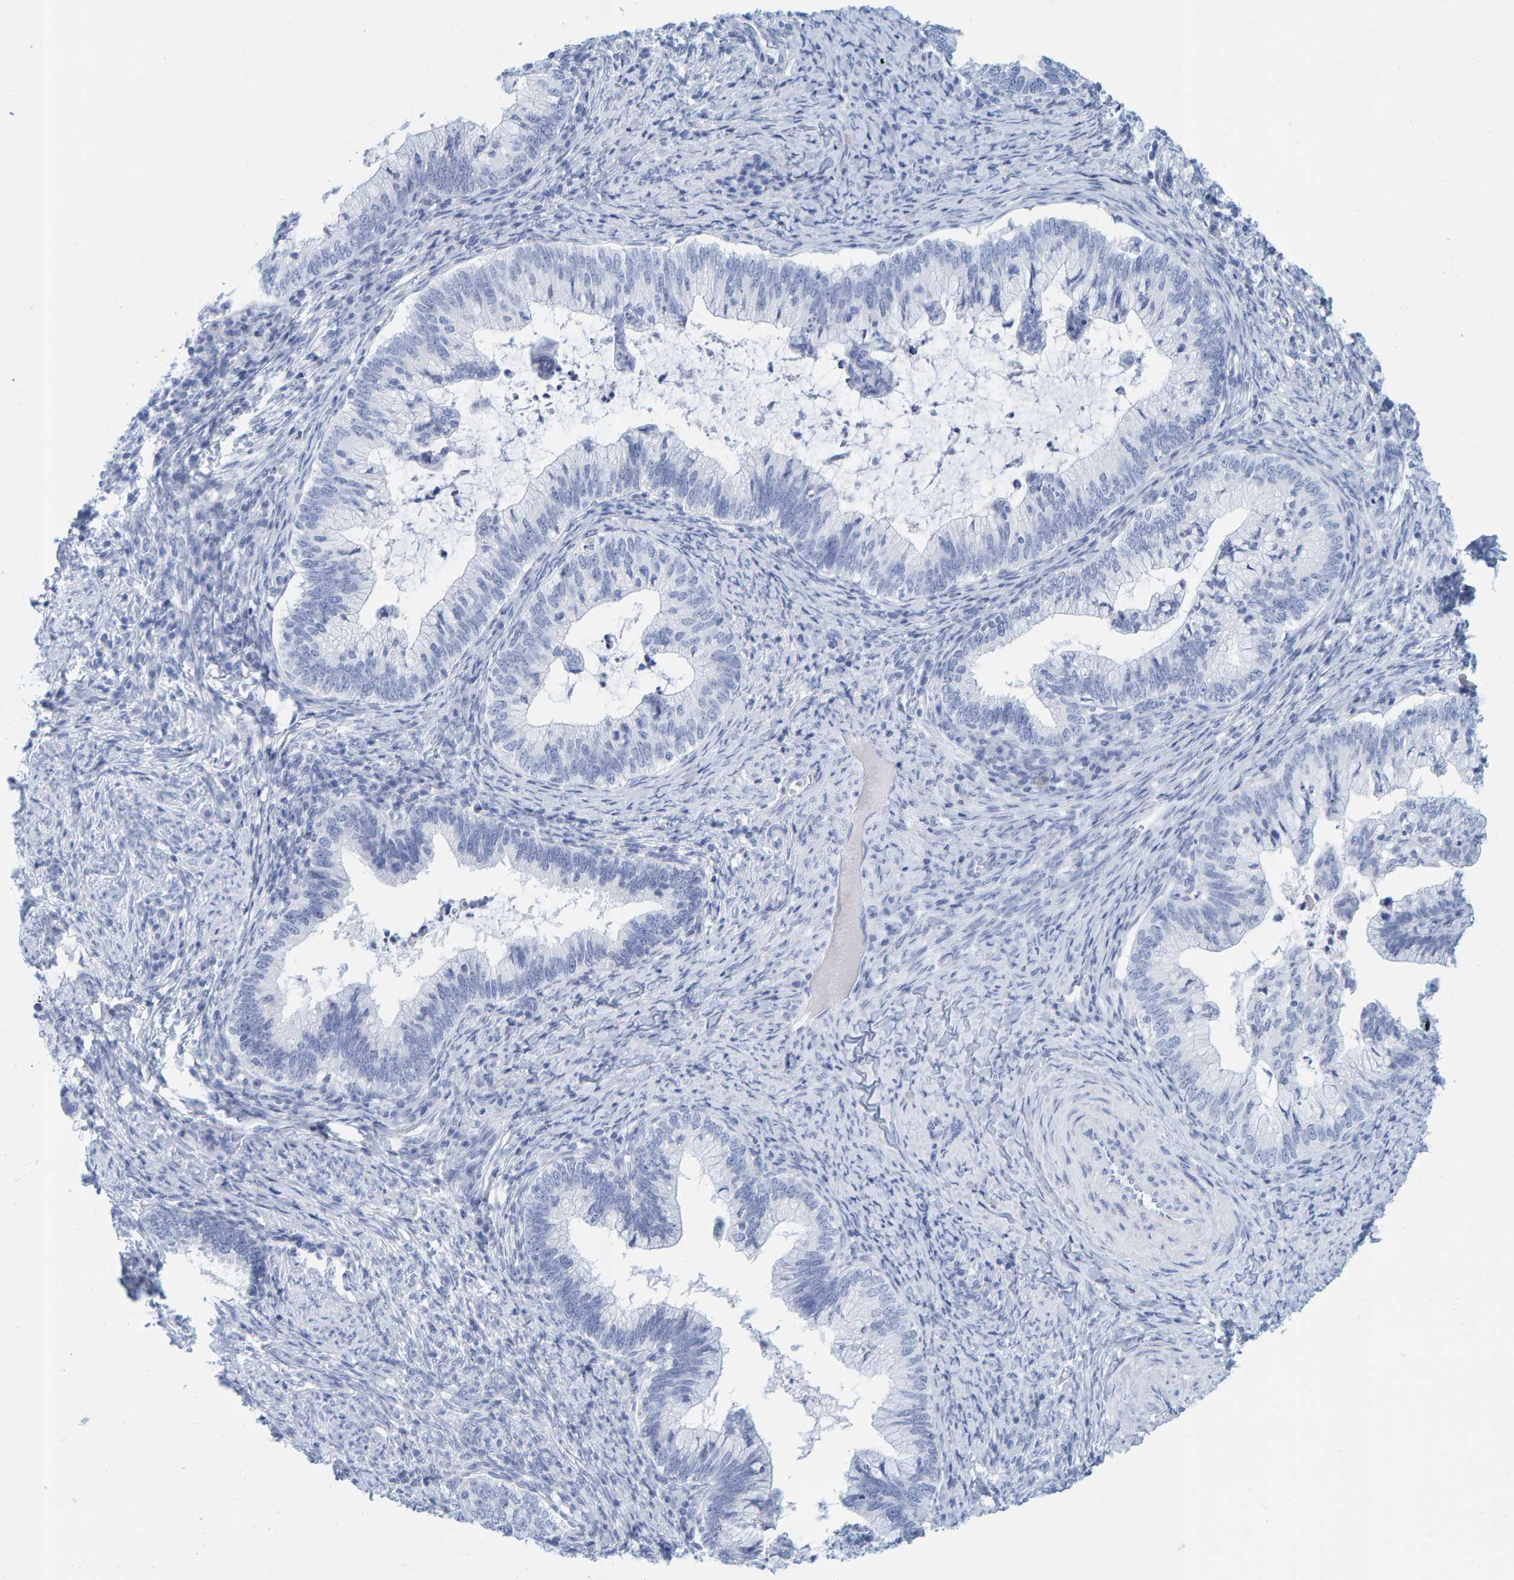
{"staining": {"intensity": "negative", "quantity": "none", "location": "none"}, "tissue": "cervical cancer", "cell_type": "Tumor cells", "image_type": "cancer", "snomed": [{"axis": "morphology", "description": "Adenocarcinoma, NOS"}, {"axis": "topography", "description": "Cervix"}], "caption": "Tumor cells are negative for protein expression in human cervical cancer.", "gene": "SFTPC", "patient": {"sex": "female", "age": 36}}